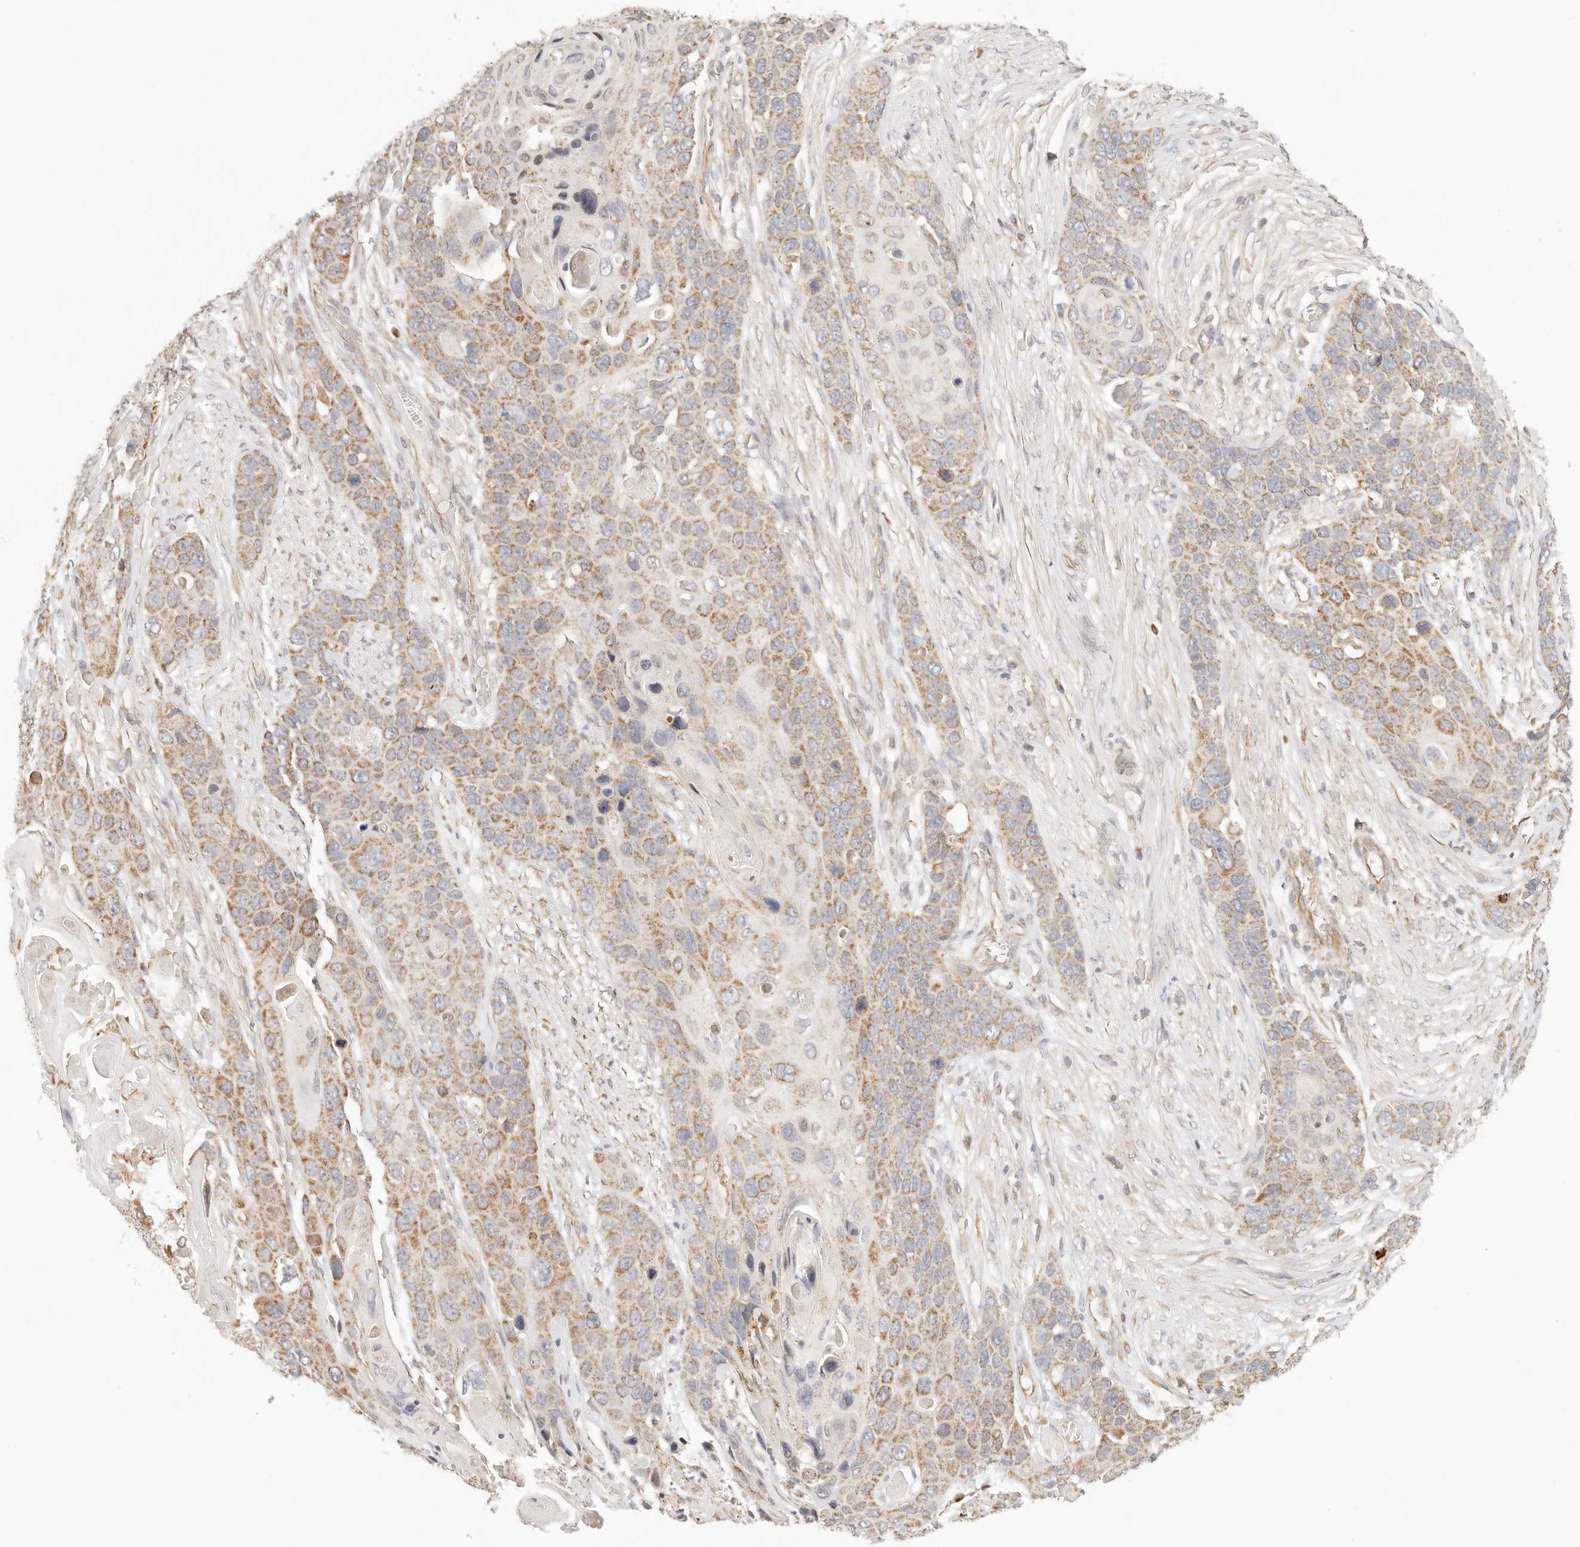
{"staining": {"intensity": "moderate", "quantity": ">75%", "location": "cytoplasmic/membranous"}, "tissue": "skin cancer", "cell_type": "Tumor cells", "image_type": "cancer", "snomed": [{"axis": "morphology", "description": "Squamous cell carcinoma, NOS"}, {"axis": "topography", "description": "Skin"}], "caption": "IHC staining of skin cancer, which reveals medium levels of moderate cytoplasmic/membranous expression in about >75% of tumor cells indicating moderate cytoplasmic/membranous protein positivity. The staining was performed using DAB (3,3'-diaminobenzidine) (brown) for protein detection and nuclei were counterstained in hematoxylin (blue).", "gene": "ZC3H11A", "patient": {"sex": "male", "age": 55}}